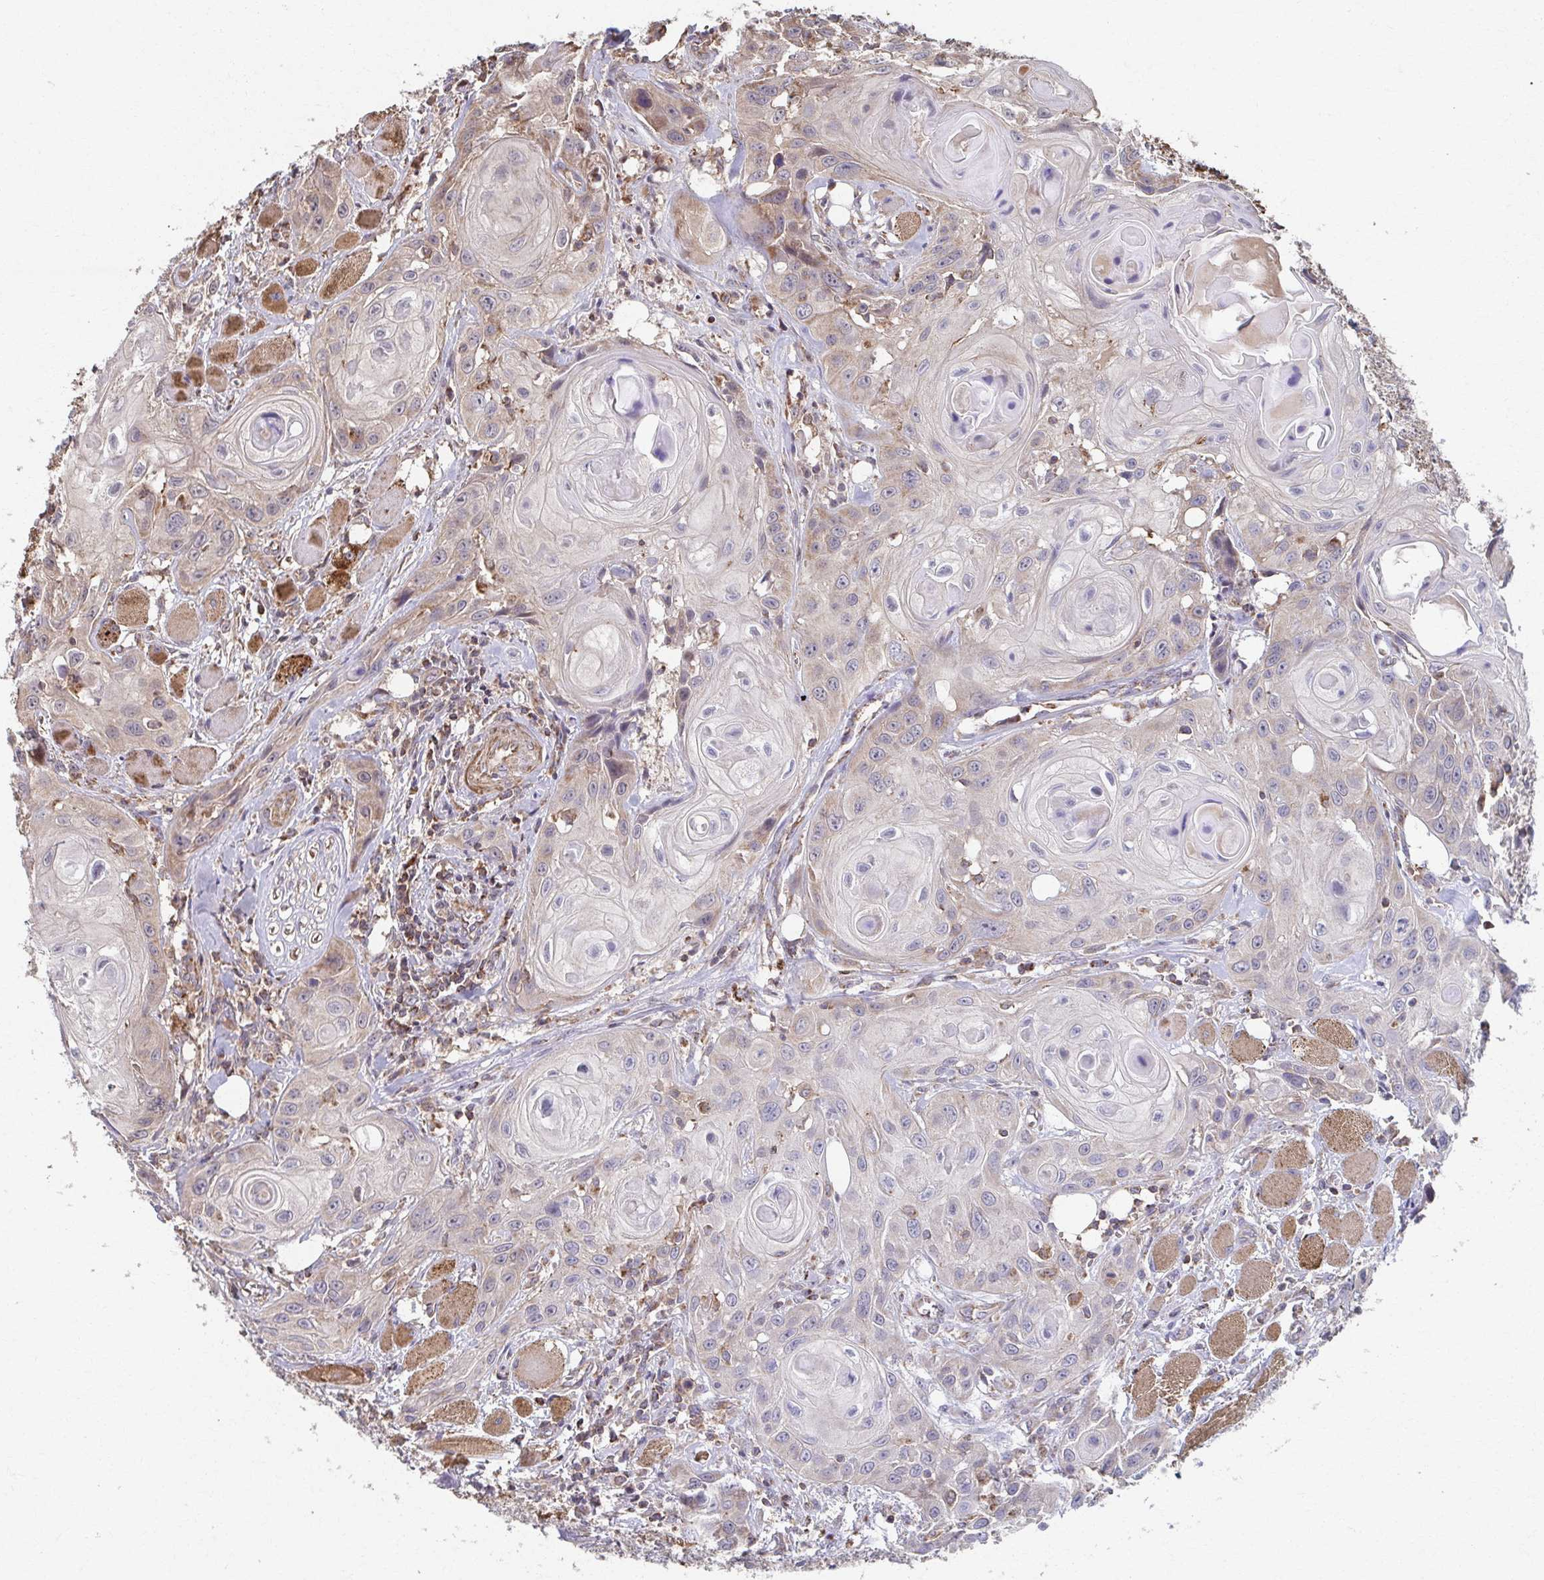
{"staining": {"intensity": "weak", "quantity": "25%-75%", "location": "cytoplasmic/membranous"}, "tissue": "head and neck cancer", "cell_type": "Tumor cells", "image_type": "cancer", "snomed": [{"axis": "morphology", "description": "Squamous cell carcinoma, NOS"}, {"axis": "topography", "description": "Oral tissue"}, {"axis": "topography", "description": "Head-Neck"}], "caption": "The photomicrograph shows staining of head and neck cancer (squamous cell carcinoma), revealing weak cytoplasmic/membranous protein staining (brown color) within tumor cells.", "gene": "KLHL34", "patient": {"sex": "male", "age": 58}}